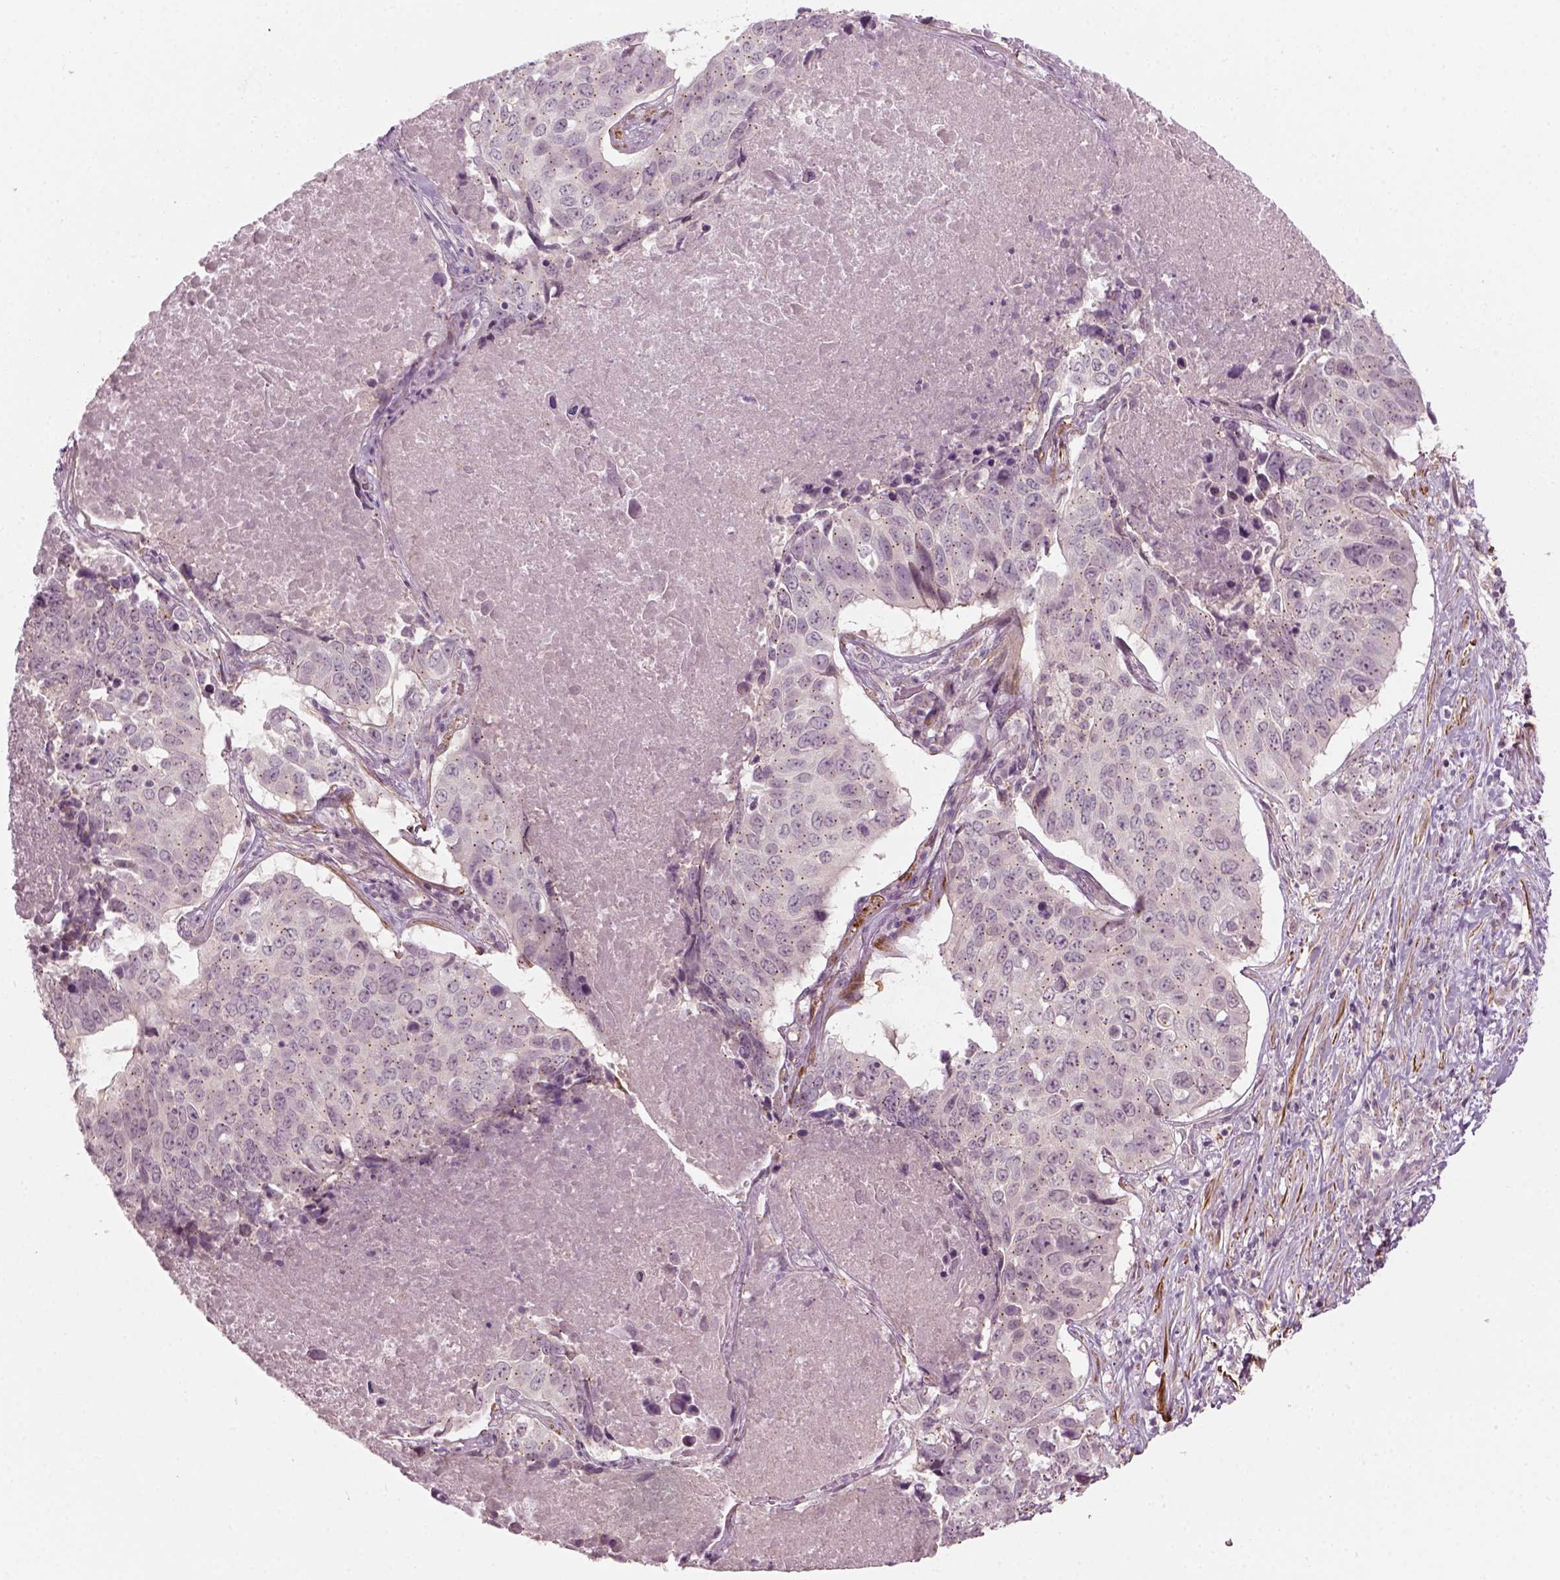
{"staining": {"intensity": "negative", "quantity": "none", "location": "none"}, "tissue": "lung cancer", "cell_type": "Tumor cells", "image_type": "cancer", "snomed": [{"axis": "morphology", "description": "Normal tissue, NOS"}, {"axis": "morphology", "description": "Squamous cell carcinoma, NOS"}, {"axis": "topography", "description": "Bronchus"}, {"axis": "topography", "description": "Lung"}], "caption": "Lung cancer (squamous cell carcinoma) was stained to show a protein in brown. There is no significant staining in tumor cells.", "gene": "MLIP", "patient": {"sex": "male", "age": 64}}